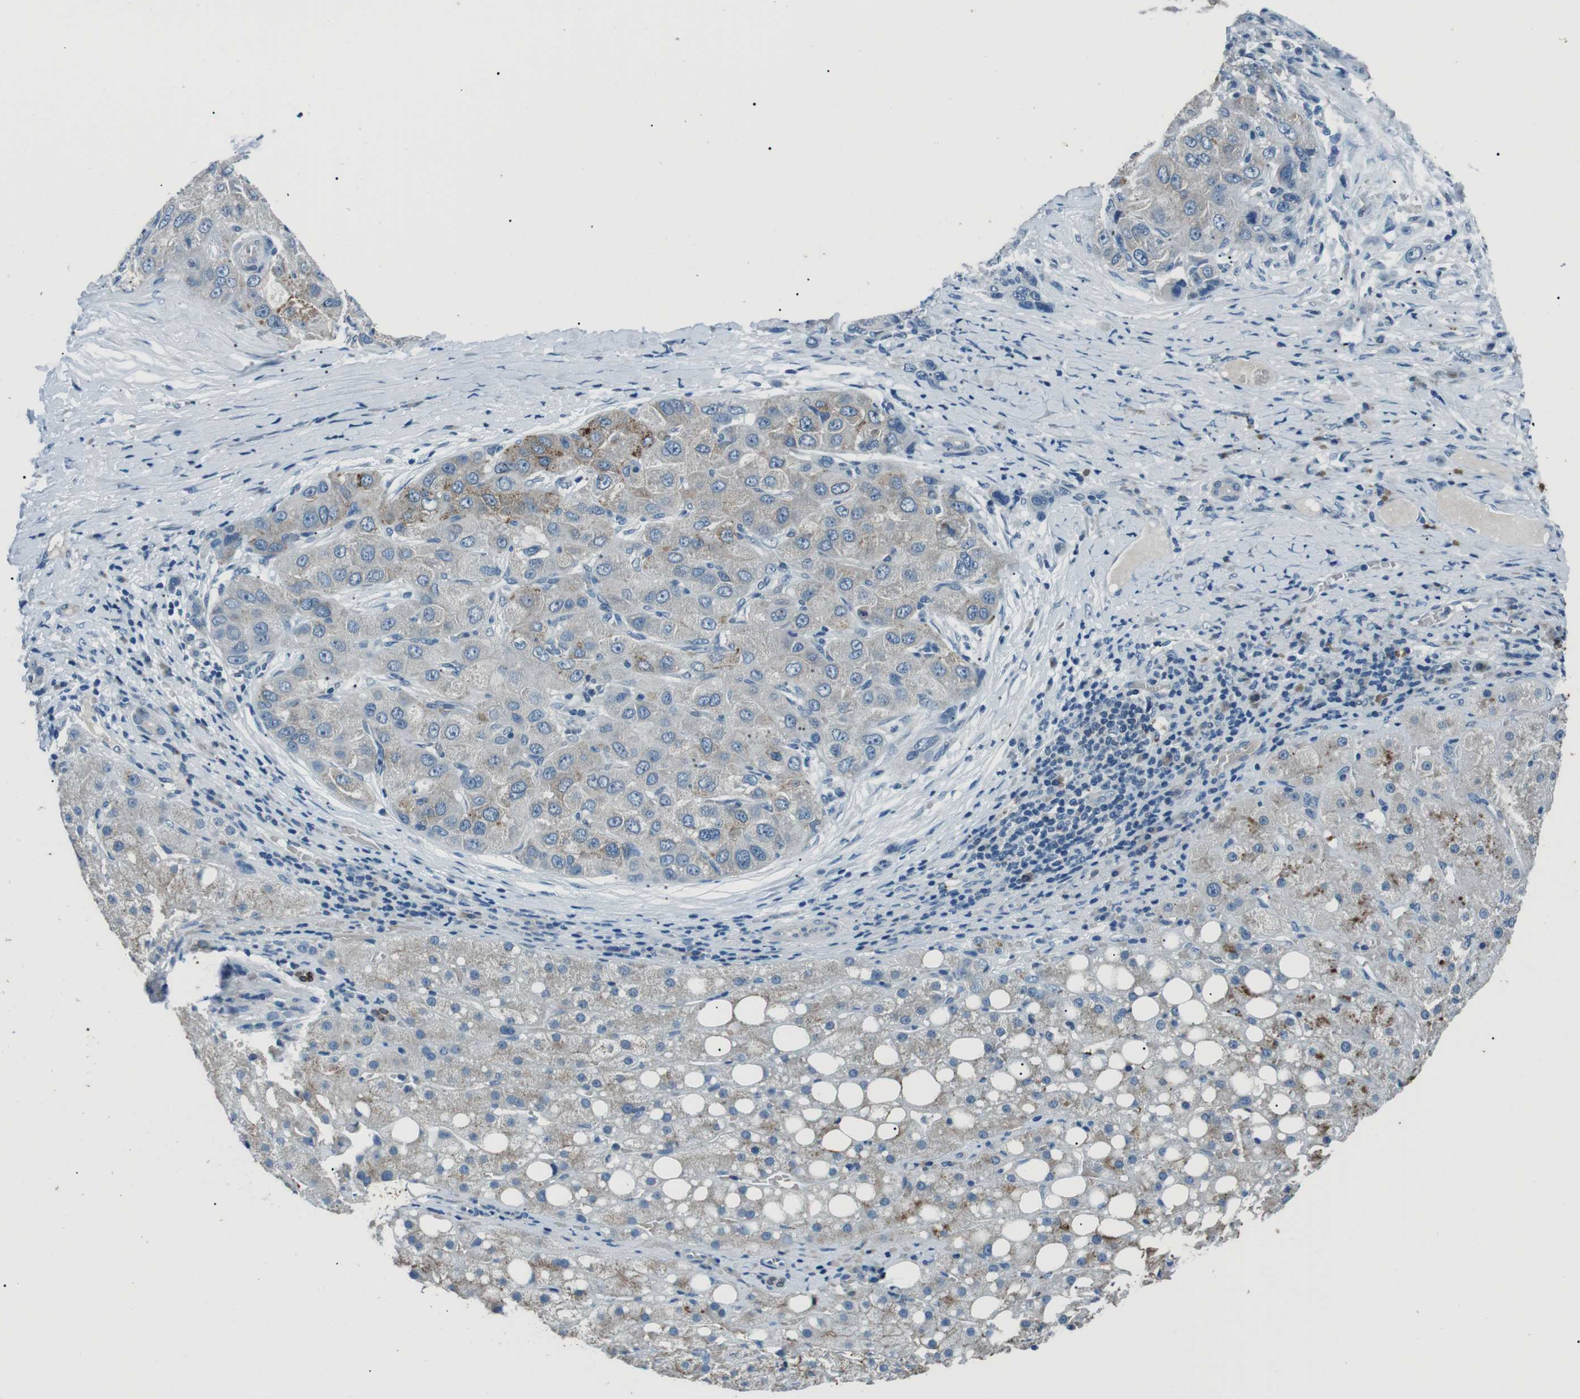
{"staining": {"intensity": "moderate", "quantity": "25%-75%", "location": "cytoplasmic/membranous"}, "tissue": "liver cancer", "cell_type": "Tumor cells", "image_type": "cancer", "snomed": [{"axis": "morphology", "description": "Carcinoma, Hepatocellular, NOS"}, {"axis": "topography", "description": "Liver"}], "caption": "The micrograph reveals a brown stain indicating the presence of a protein in the cytoplasmic/membranous of tumor cells in hepatocellular carcinoma (liver).", "gene": "ST6GAL1", "patient": {"sex": "male", "age": 80}}